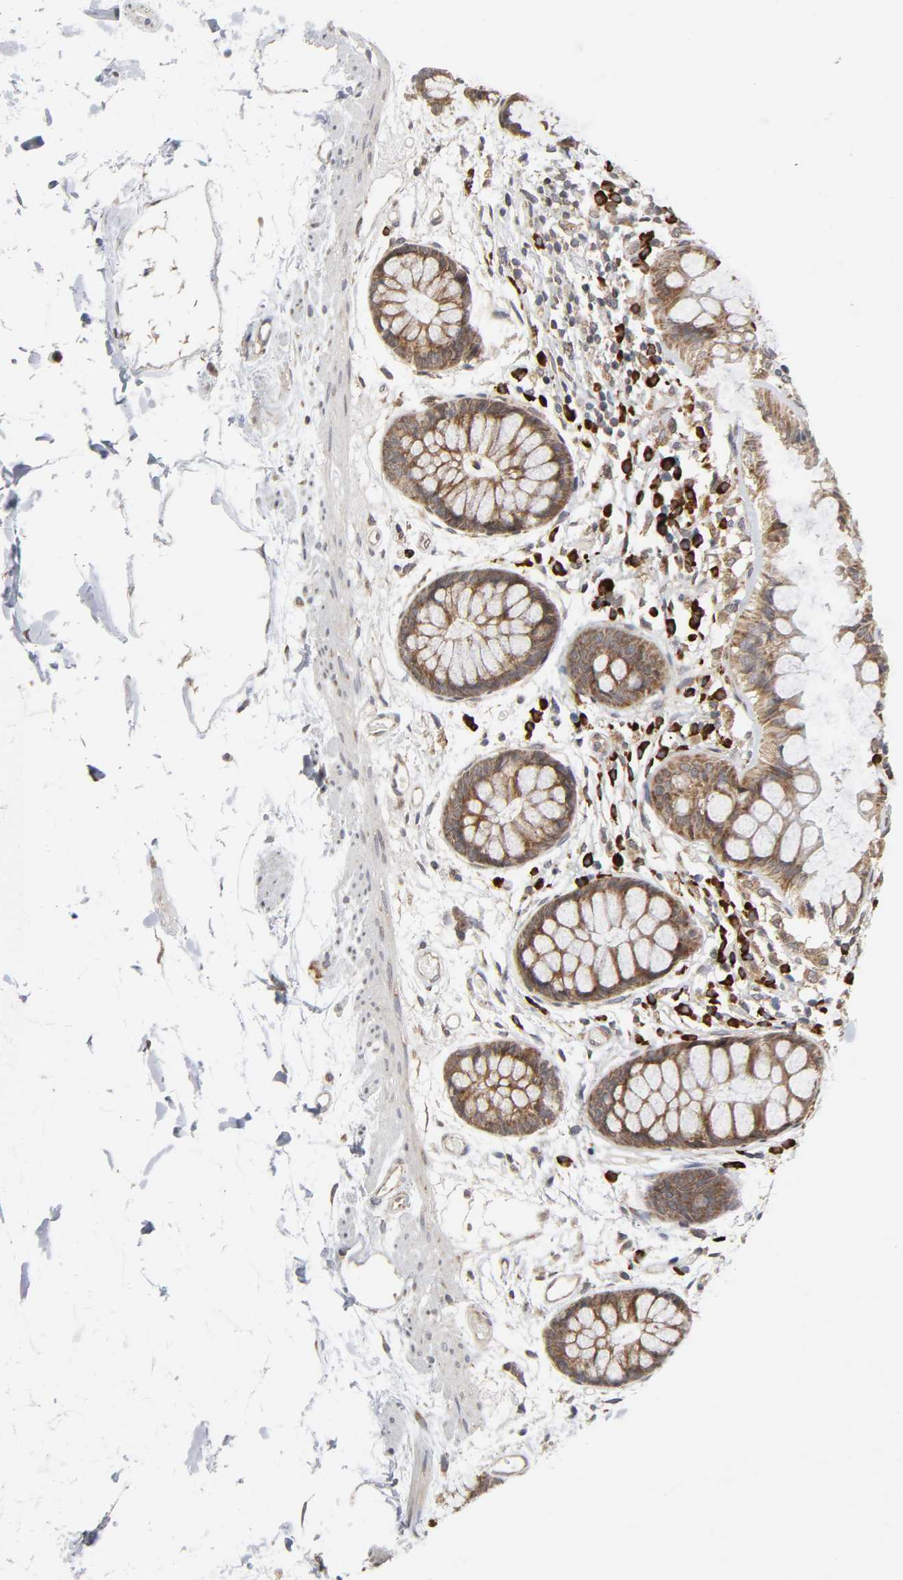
{"staining": {"intensity": "strong", "quantity": ">75%", "location": "cytoplasmic/membranous"}, "tissue": "rectum", "cell_type": "Glandular cells", "image_type": "normal", "snomed": [{"axis": "morphology", "description": "Normal tissue, NOS"}, {"axis": "topography", "description": "Rectum"}], "caption": "About >75% of glandular cells in benign rectum show strong cytoplasmic/membranous protein expression as visualized by brown immunohistochemical staining.", "gene": "SLC30A9", "patient": {"sex": "female", "age": 66}}